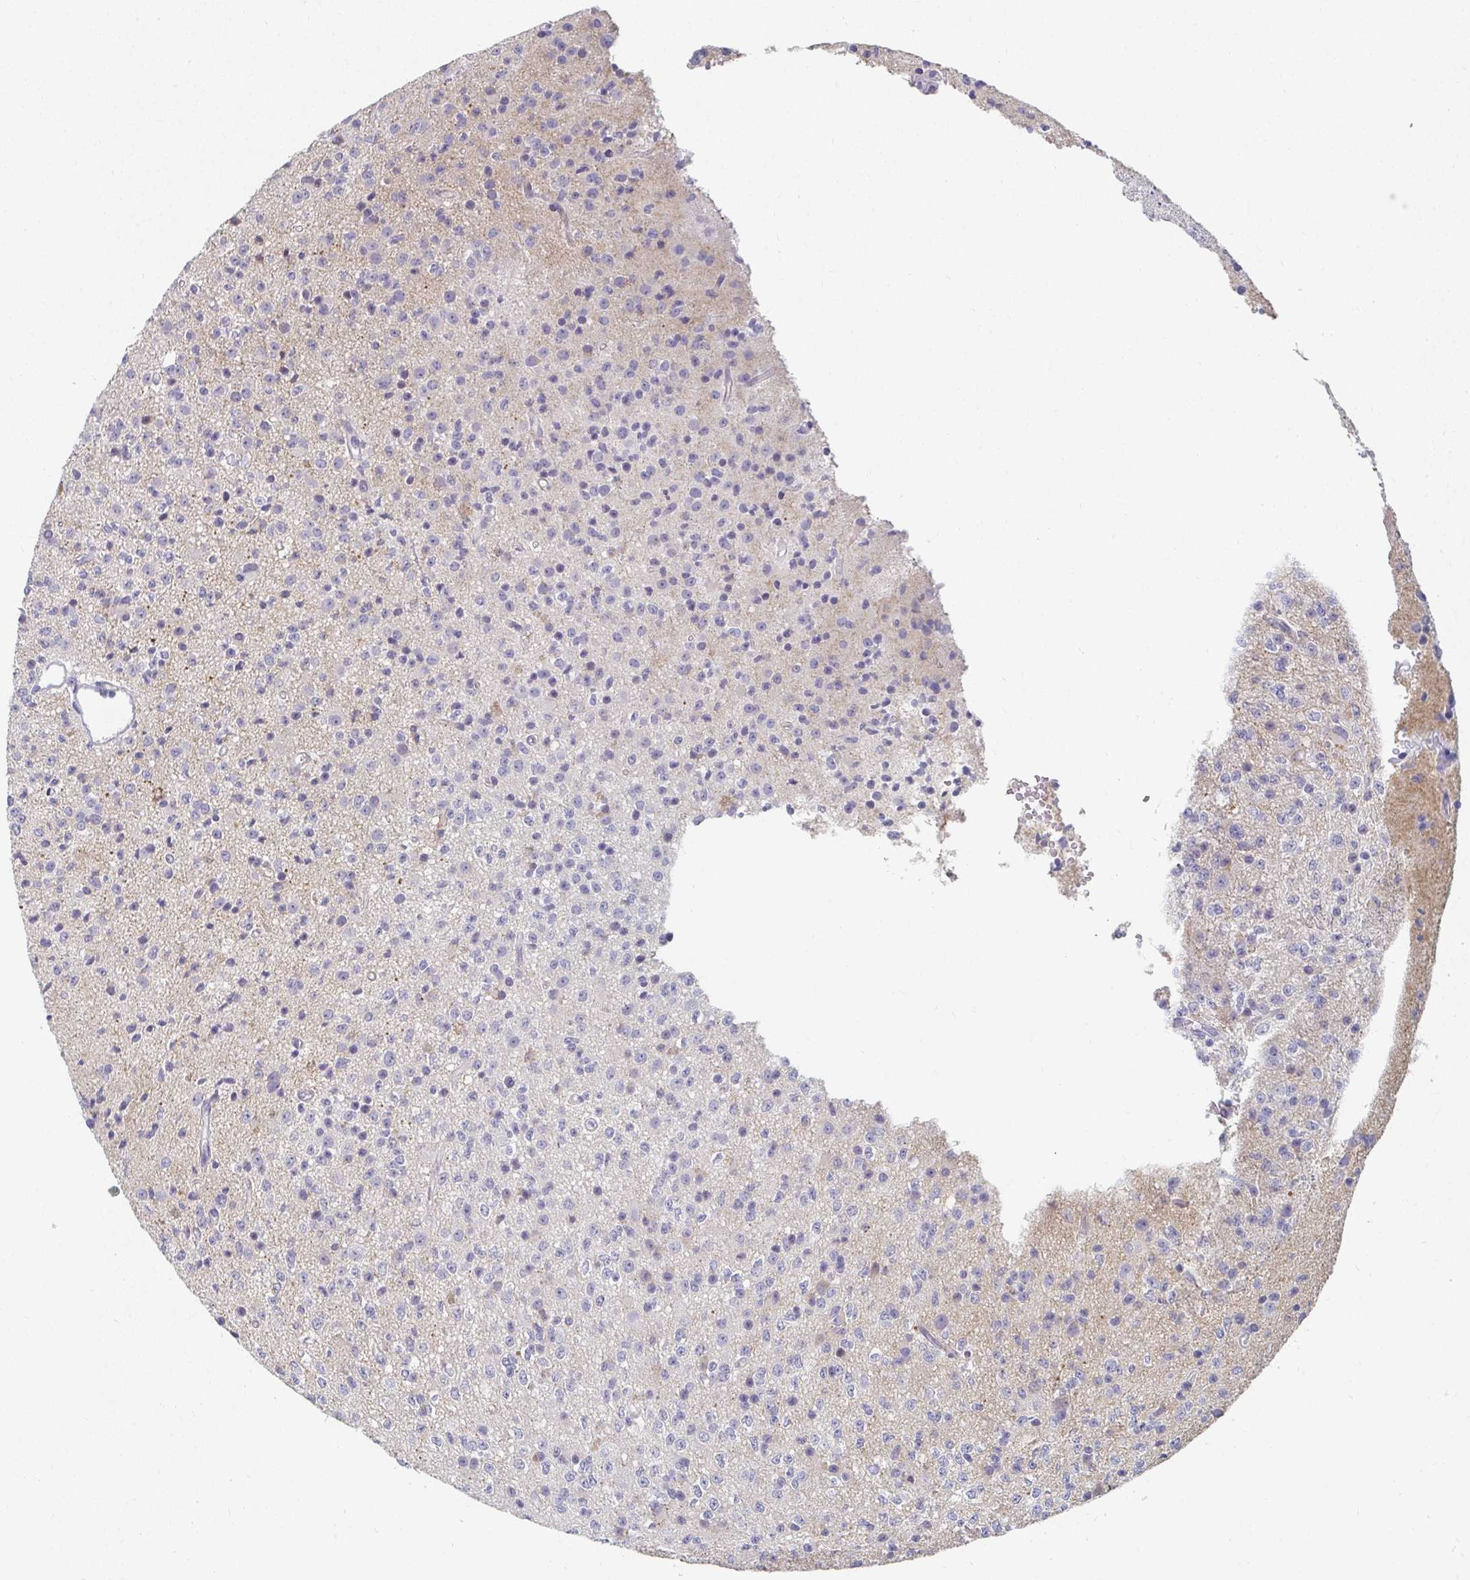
{"staining": {"intensity": "negative", "quantity": "none", "location": "none"}, "tissue": "glioma", "cell_type": "Tumor cells", "image_type": "cancer", "snomed": [{"axis": "morphology", "description": "Glioma, malignant, High grade"}, {"axis": "topography", "description": "Brain"}], "caption": "Micrograph shows no significant protein staining in tumor cells of malignant glioma (high-grade).", "gene": "CAMKV", "patient": {"sex": "male", "age": 36}}